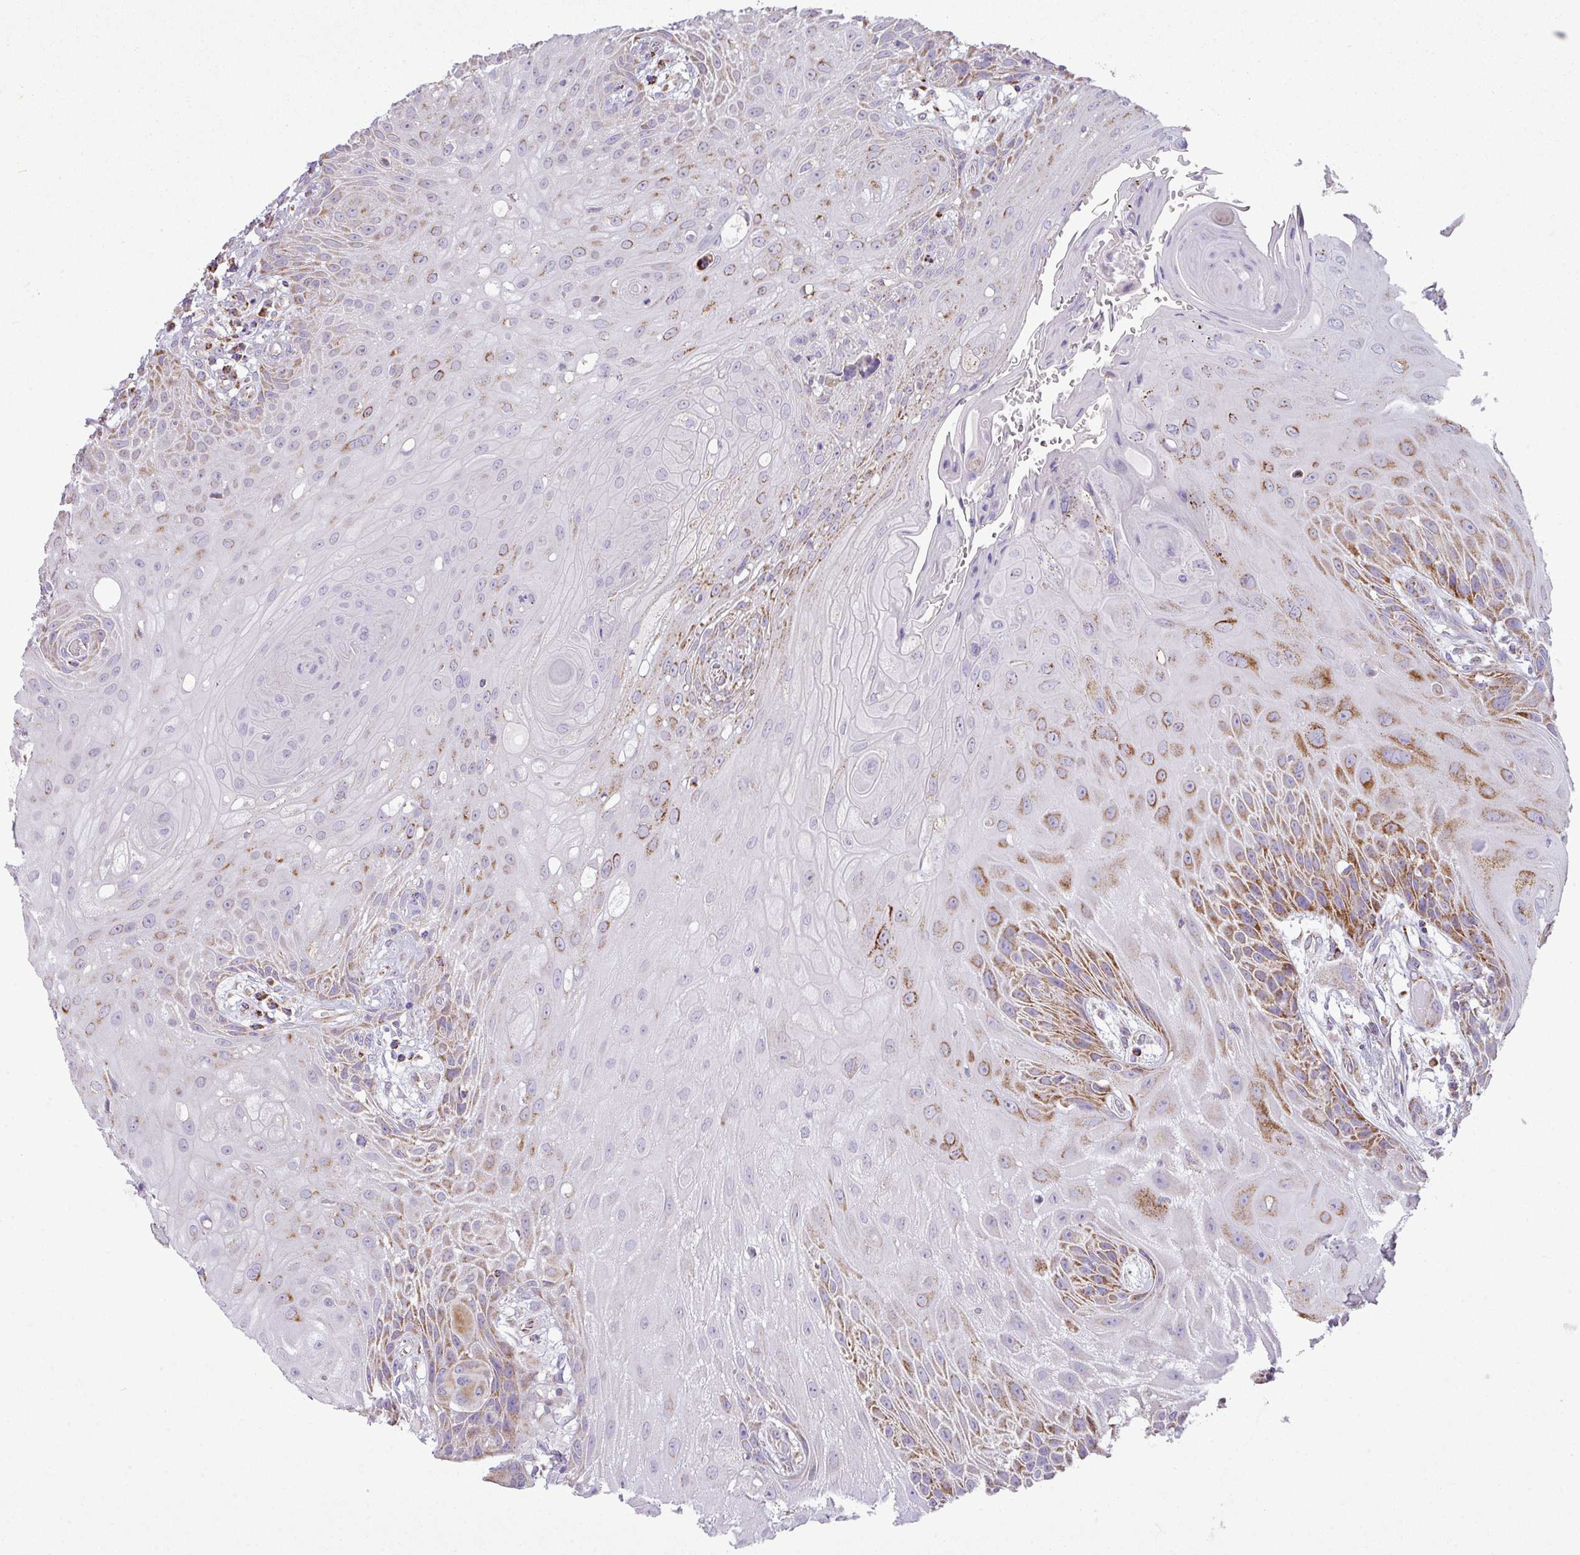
{"staining": {"intensity": "moderate", "quantity": "25%-75%", "location": "cytoplasmic/membranous"}, "tissue": "head and neck cancer", "cell_type": "Tumor cells", "image_type": "cancer", "snomed": [{"axis": "morphology", "description": "Squamous cell carcinoma, NOS"}, {"axis": "topography", "description": "Head-Neck"}], "caption": "Head and neck cancer (squamous cell carcinoma) stained for a protein (brown) exhibits moderate cytoplasmic/membranous positive expression in approximately 25%-75% of tumor cells.", "gene": "ZNF81", "patient": {"sex": "female", "age": 73}}